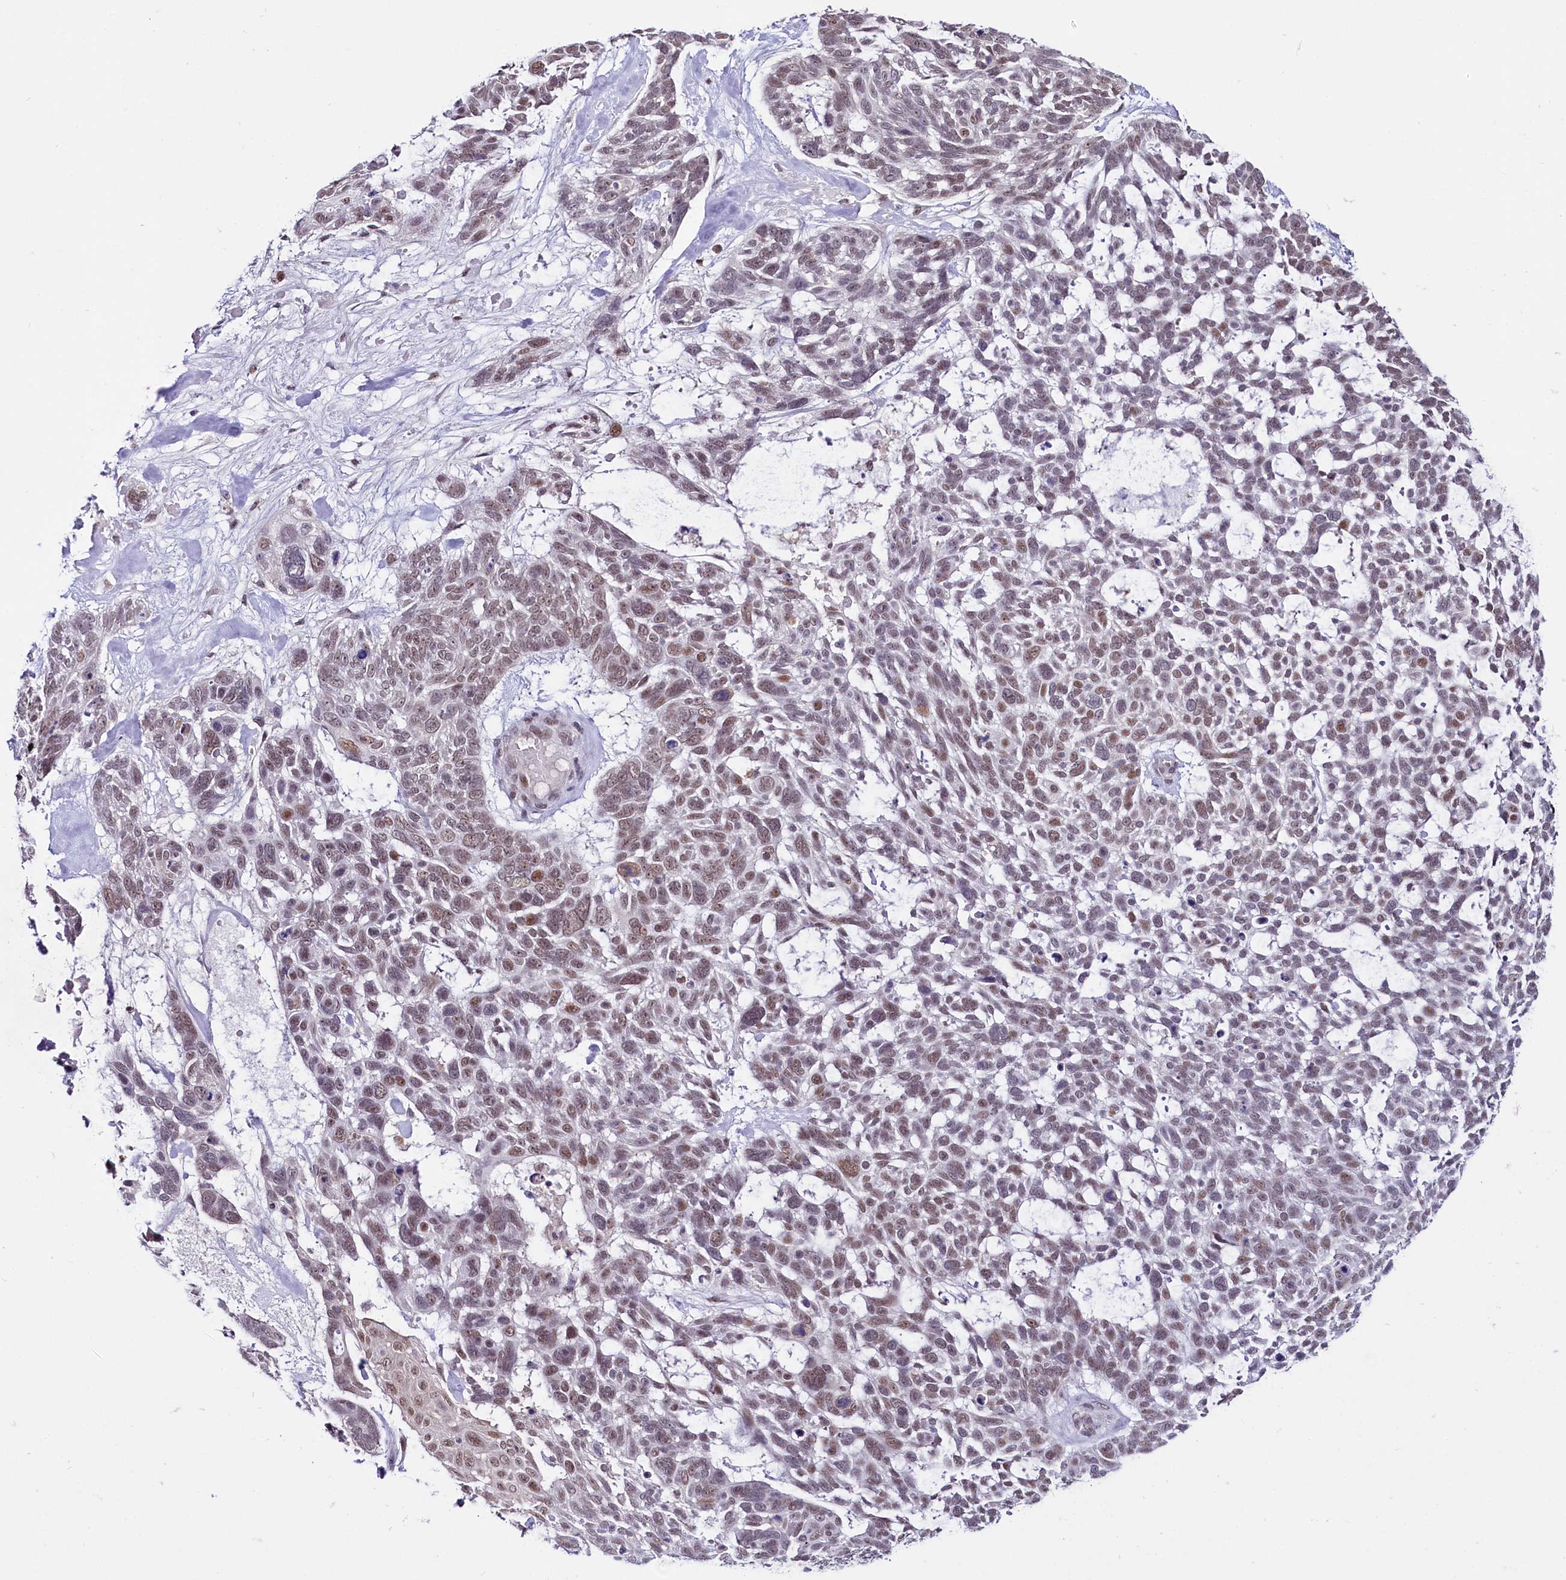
{"staining": {"intensity": "weak", "quantity": "25%-75%", "location": "nuclear"}, "tissue": "skin cancer", "cell_type": "Tumor cells", "image_type": "cancer", "snomed": [{"axis": "morphology", "description": "Basal cell carcinoma"}, {"axis": "topography", "description": "Skin"}], "caption": "The image reveals a brown stain indicating the presence of a protein in the nuclear of tumor cells in skin cancer.", "gene": "SCAF11", "patient": {"sex": "male", "age": 88}}